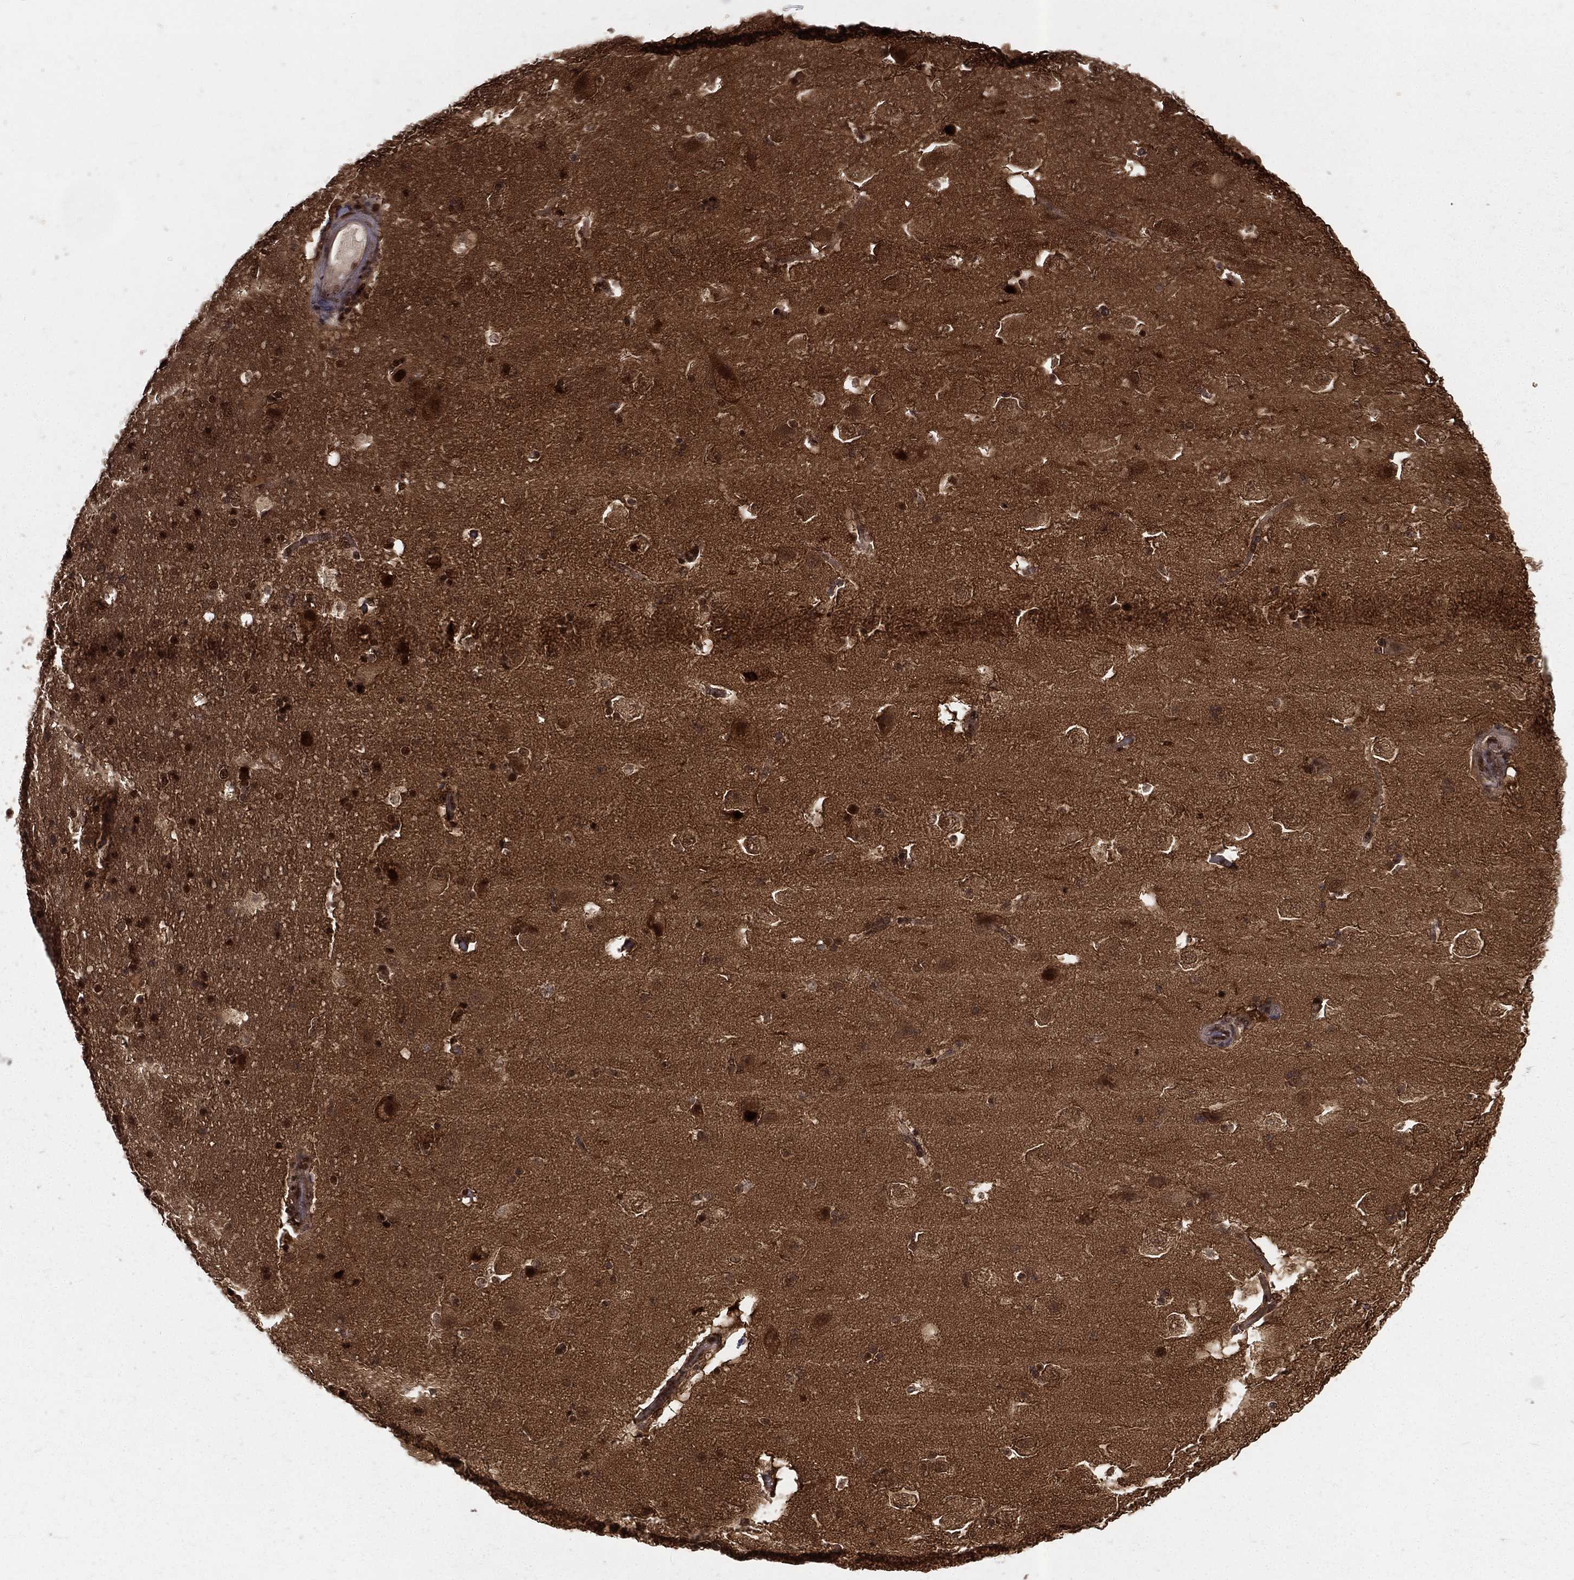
{"staining": {"intensity": "moderate", "quantity": "25%-75%", "location": "nuclear"}, "tissue": "hippocampus", "cell_type": "Glial cells", "image_type": "normal", "snomed": [{"axis": "morphology", "description": "Normal tissue, NOS"}, {"axis": "topography", "description": "Hippocampus"}], "caption": "Immunohistochemical staining of benign human hippocampus displays 25%-75% levels of moderate nuclear protein staining in about 25%-75% of glial cells. (IHC, brightfield microscopy, high magnification).", "gene": "COPS4", "patient": {"sex": "male", "age": 51}}